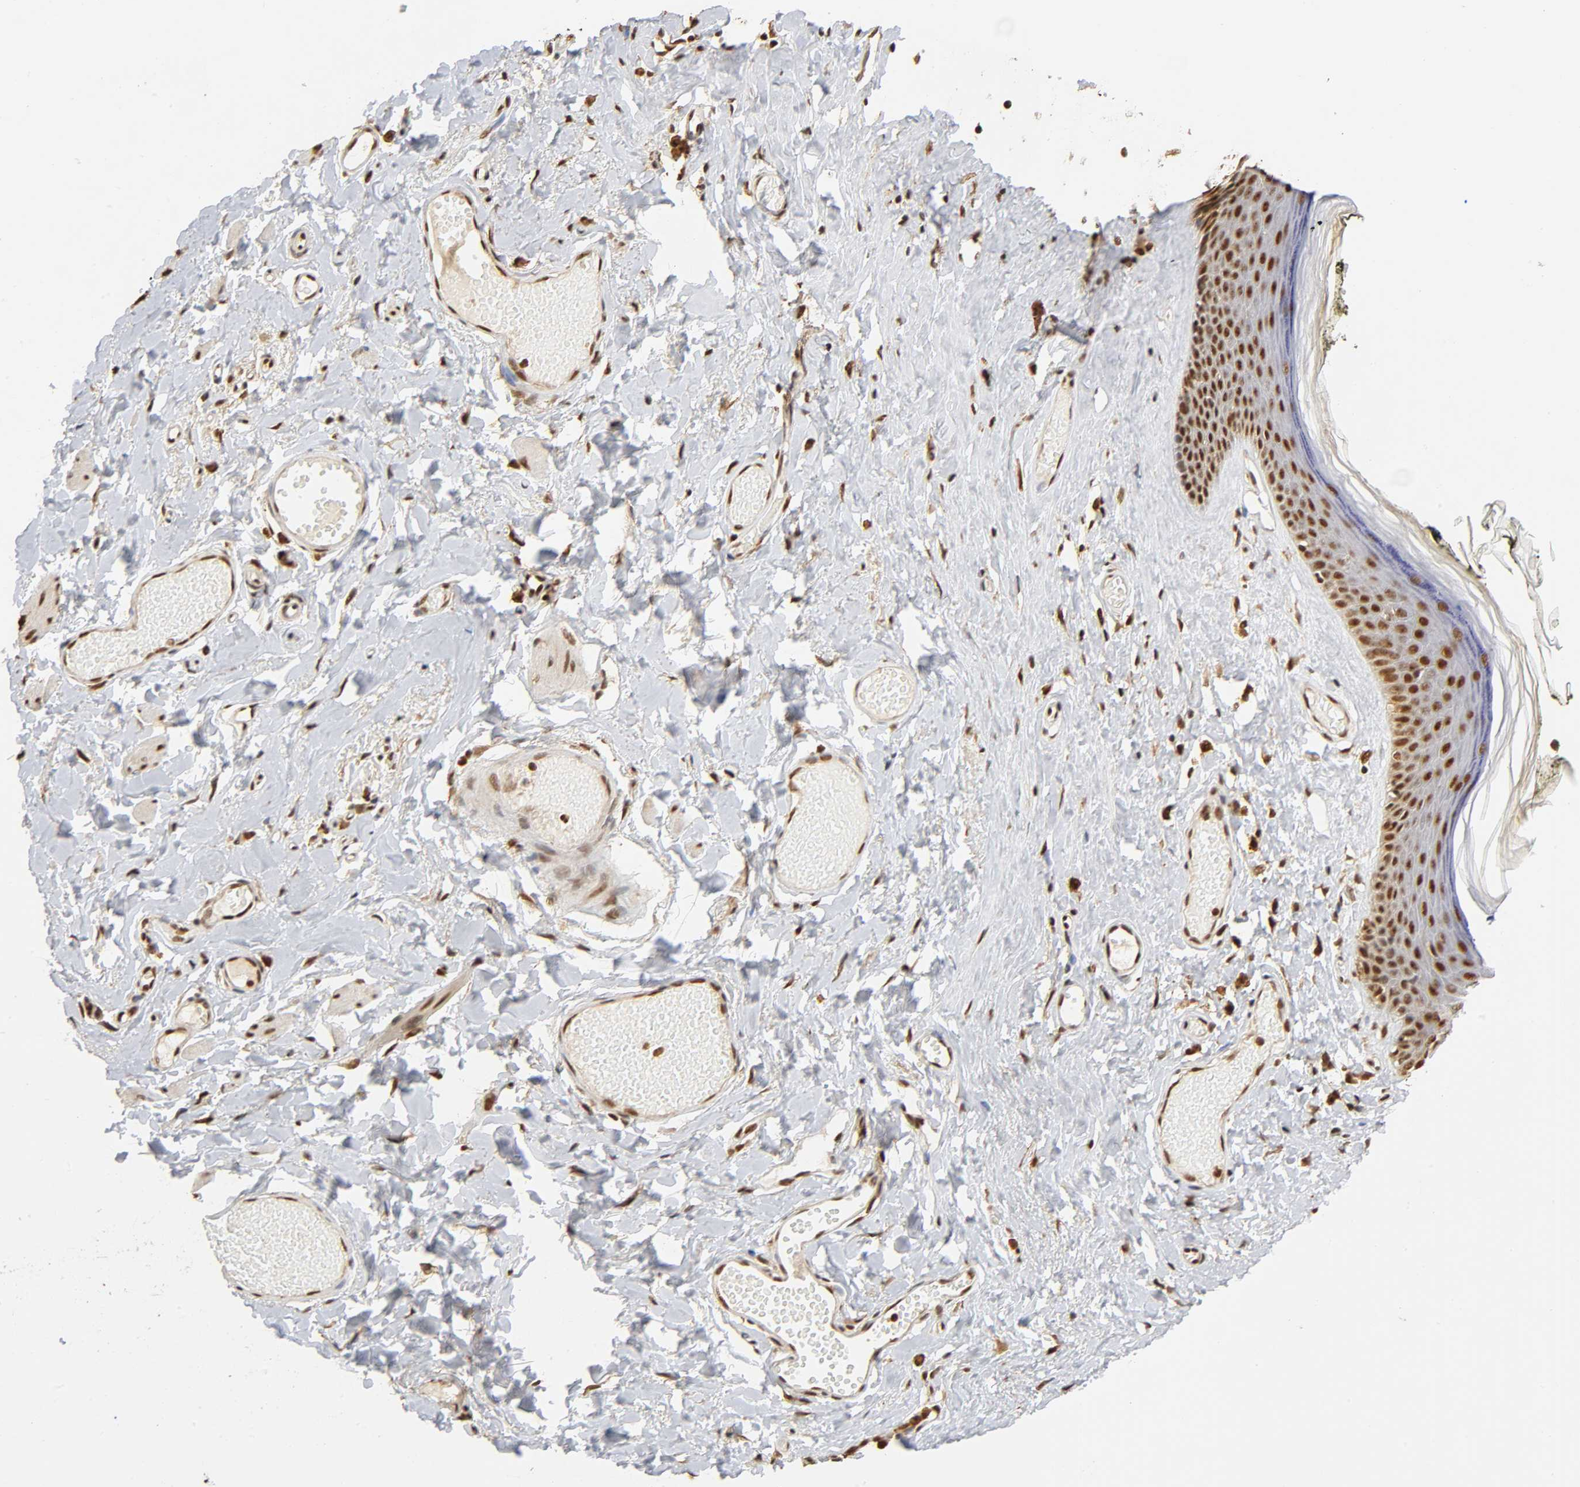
{"staining": {"intensity": "strong", "quantity": ">75%", "location": "cytoplasmic/membranous,nuclear"}, "tissue": "skin", "cell_type": "Epidermal cells", "image_type": "normal", "snomed": [{"axis": "morphology", "description": "Normal tissue, NOS"}, {"axis": "morphology", "description": "Inflammation, NOS"}, {"axis": "topography", "description": "Vulva"}], "caption": "This histopathology image displays immunohistochemistry staining of normal human skin, with high strong cytoplasmic/membranous,nuclear positivity in approximately >75% of epidermal cells.", "gene": "RNF122", "patient": {"sex": "female", "age": 84}}